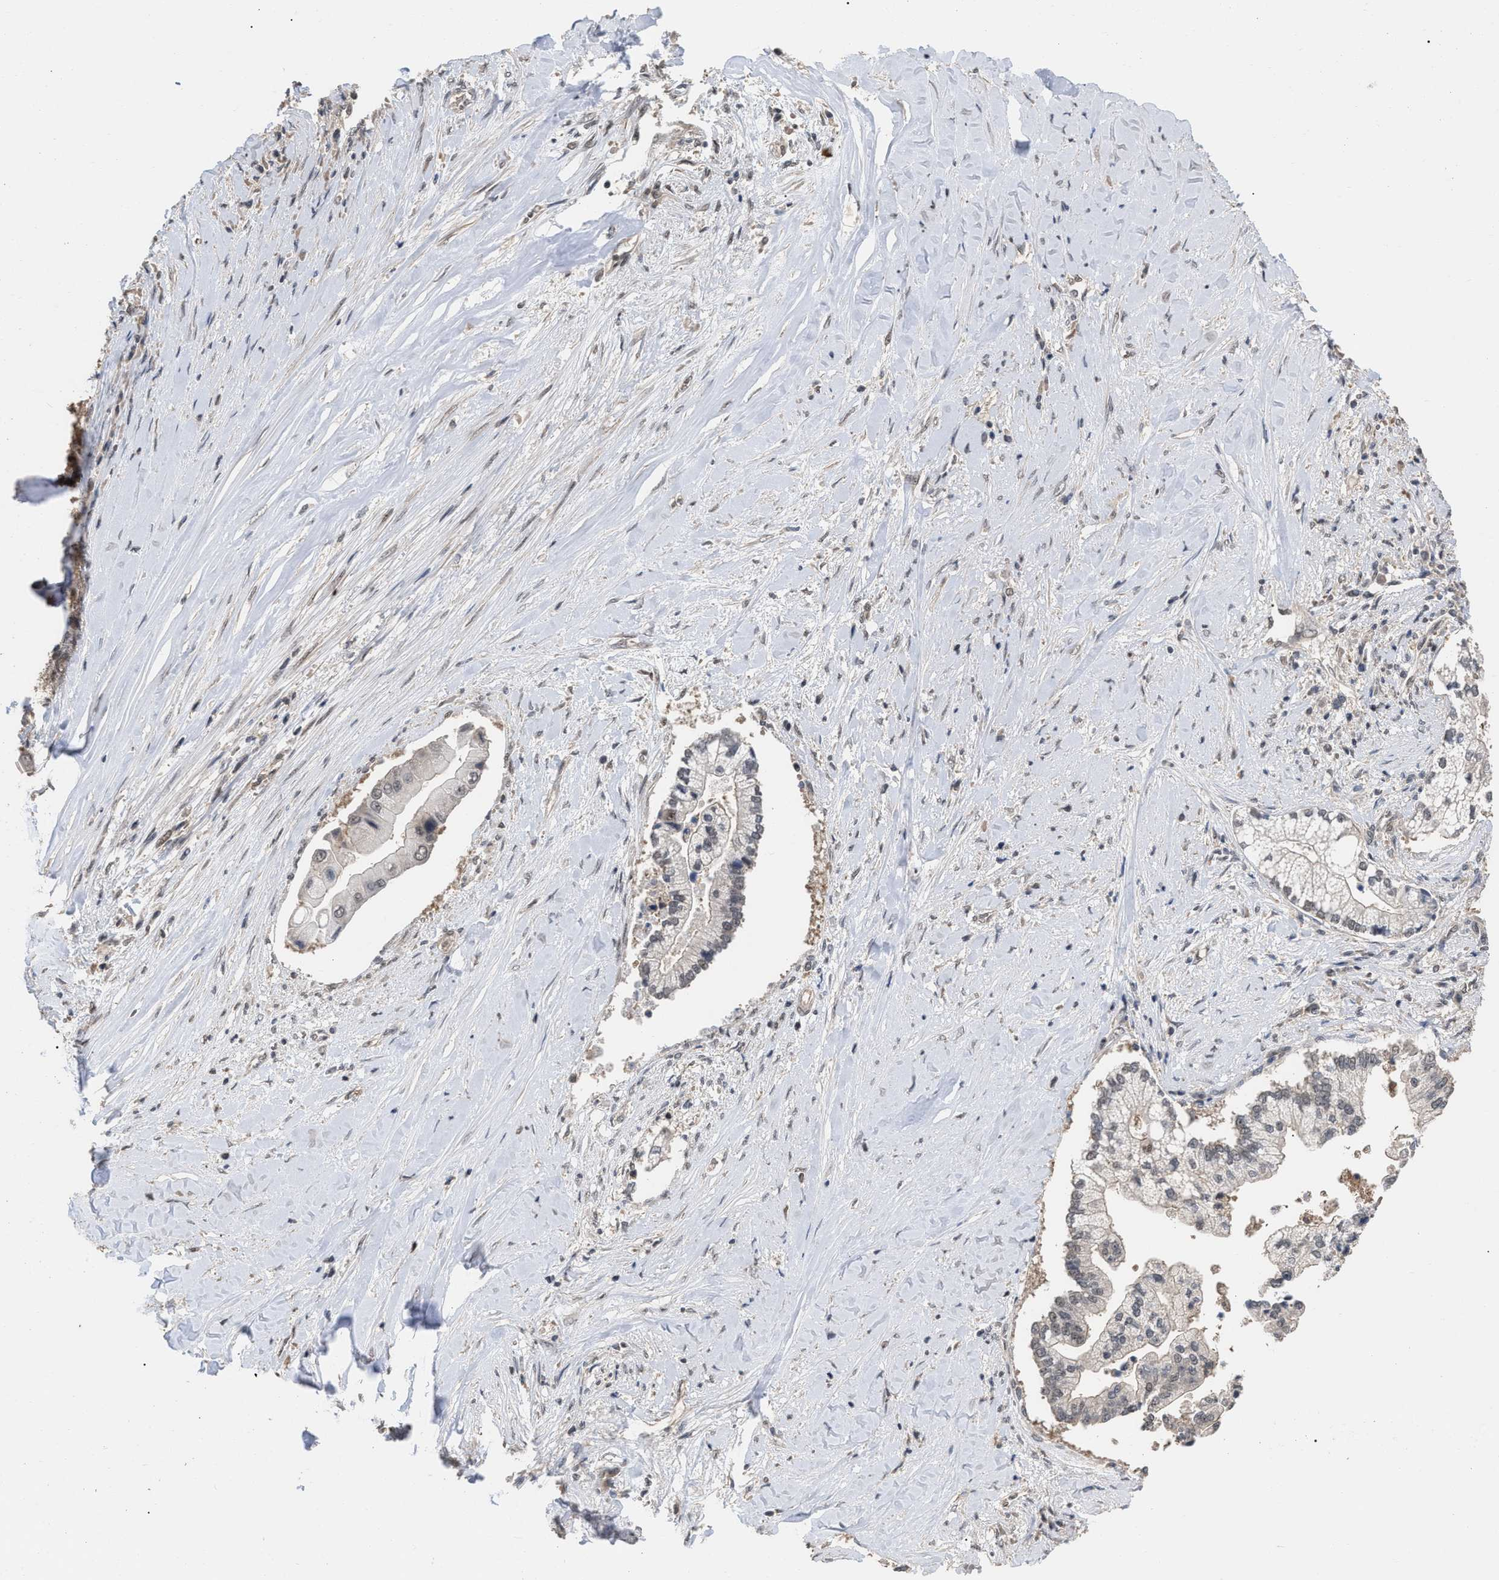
{"staining": {"intensity": "weak", "quantity": "<25%", "location": "nuclear"}, "tissue": "liver cancer", "cell_type": "Tumor cells", "image_type": "cancer", "snomed": [{"axis": "morphology", "description": "Cholangiocarcinoma"}, {"axis": "topography", "description": "Liver"}], "caption": "The histopathology image exhibits no significant positivity in tumor cells of liver cancer (cholangiocarcinoma). (DAB immunohistochemistry (IHC), high magnification).", "gene": "JAZF1", "patient": {"sex": "male", "age": 50}}